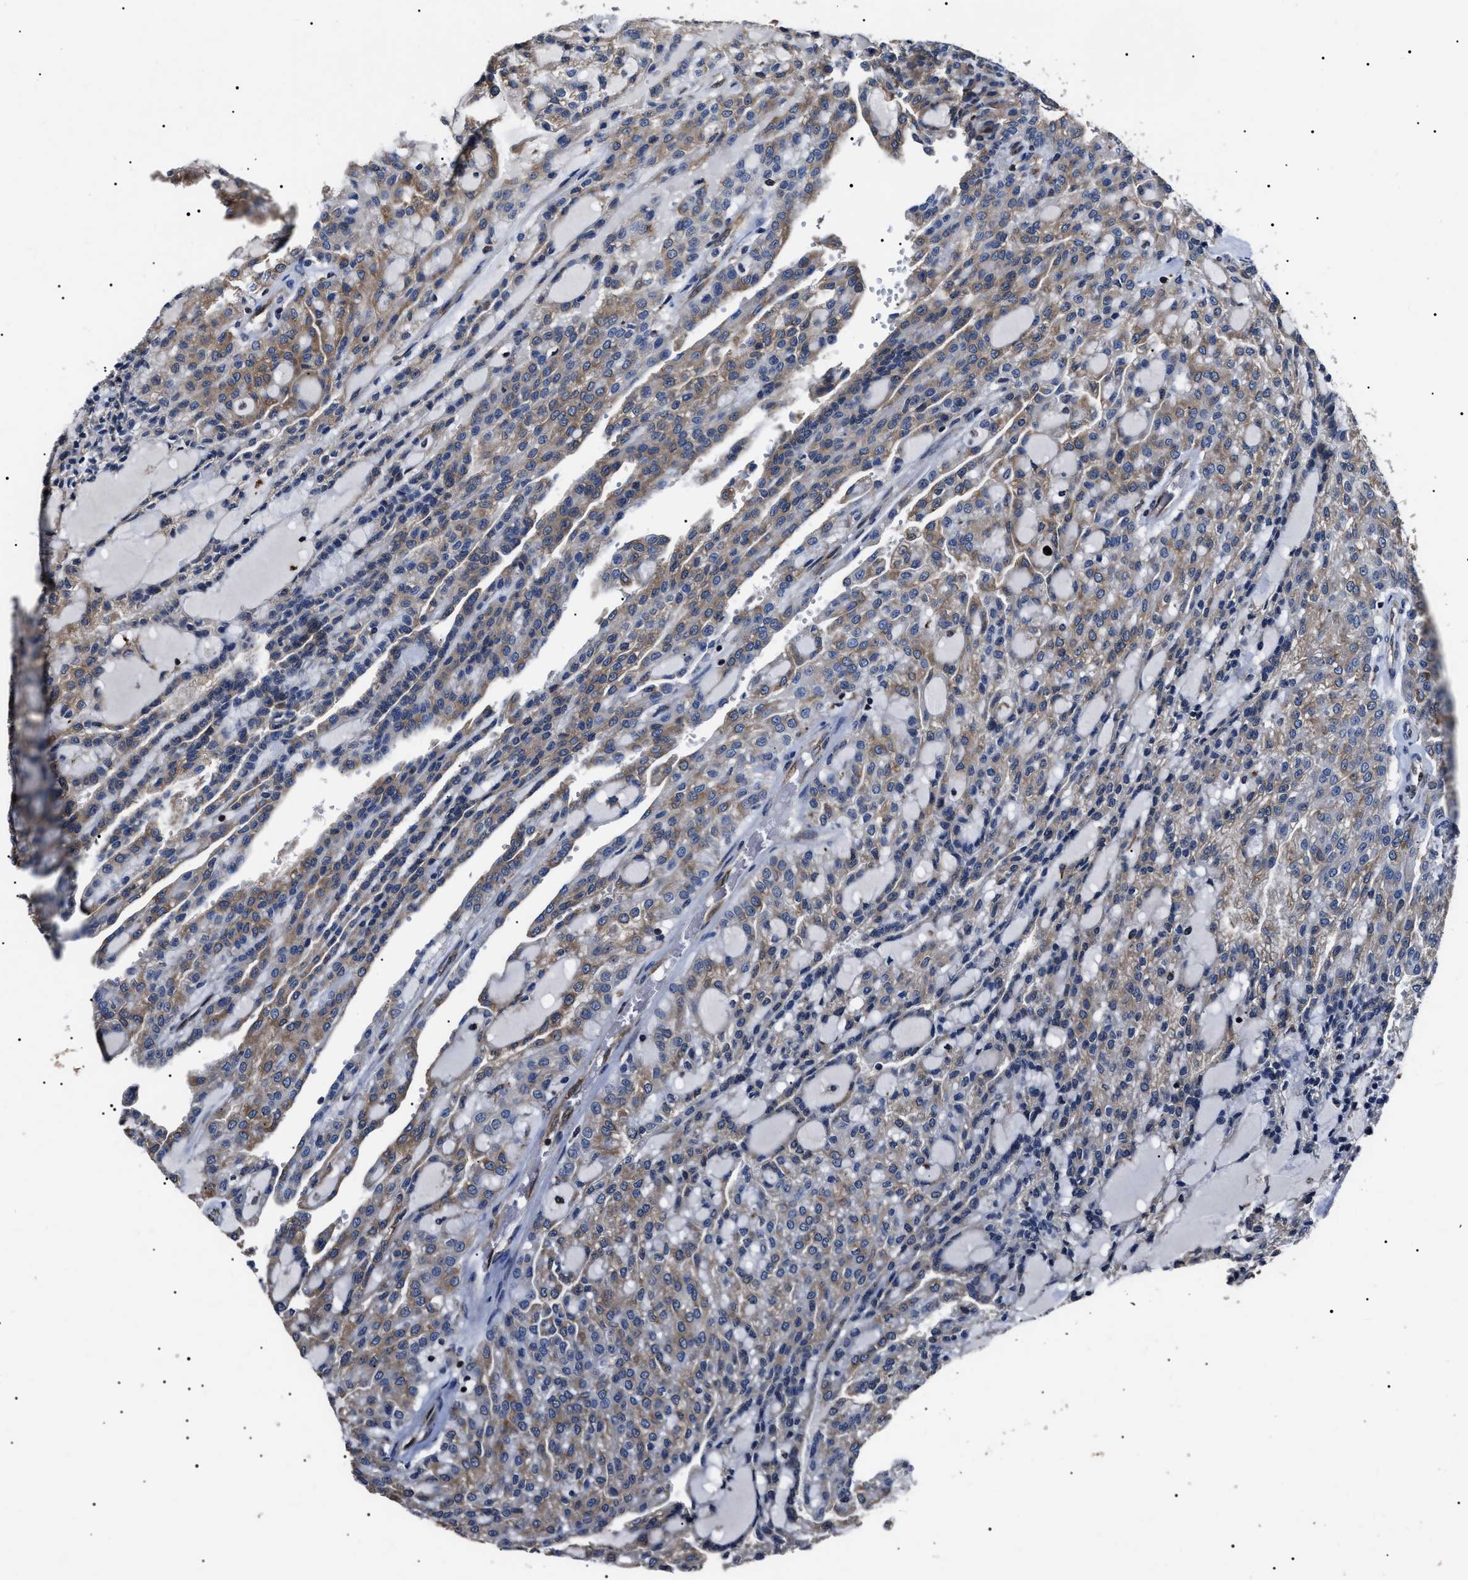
{"staining": {"intensity": "weak", "quantity": ">75%", "location": "cytoplasmic/membranous"}, "tissue": "renal cancer", "cell_type": "Tumor cells", "image_type": "cancer", "snomed": [{"axis": "morphology", "description": "Adenocarcinoma, NOS"}, {"axis": "topography", "description": "Kidney"}], "caption": "The image demonstrates immunohistochemical staining of renal cancer (adenocarcinoma). There is weak cytoplasmic/membranous positivity is seen in about >75% of tumor cells. Immunohistochemistry stains the protein of interest in brown and the nuclei are stained blue.", "gene": "CCT8", "patient": {"sex": "male", "age": 63}}